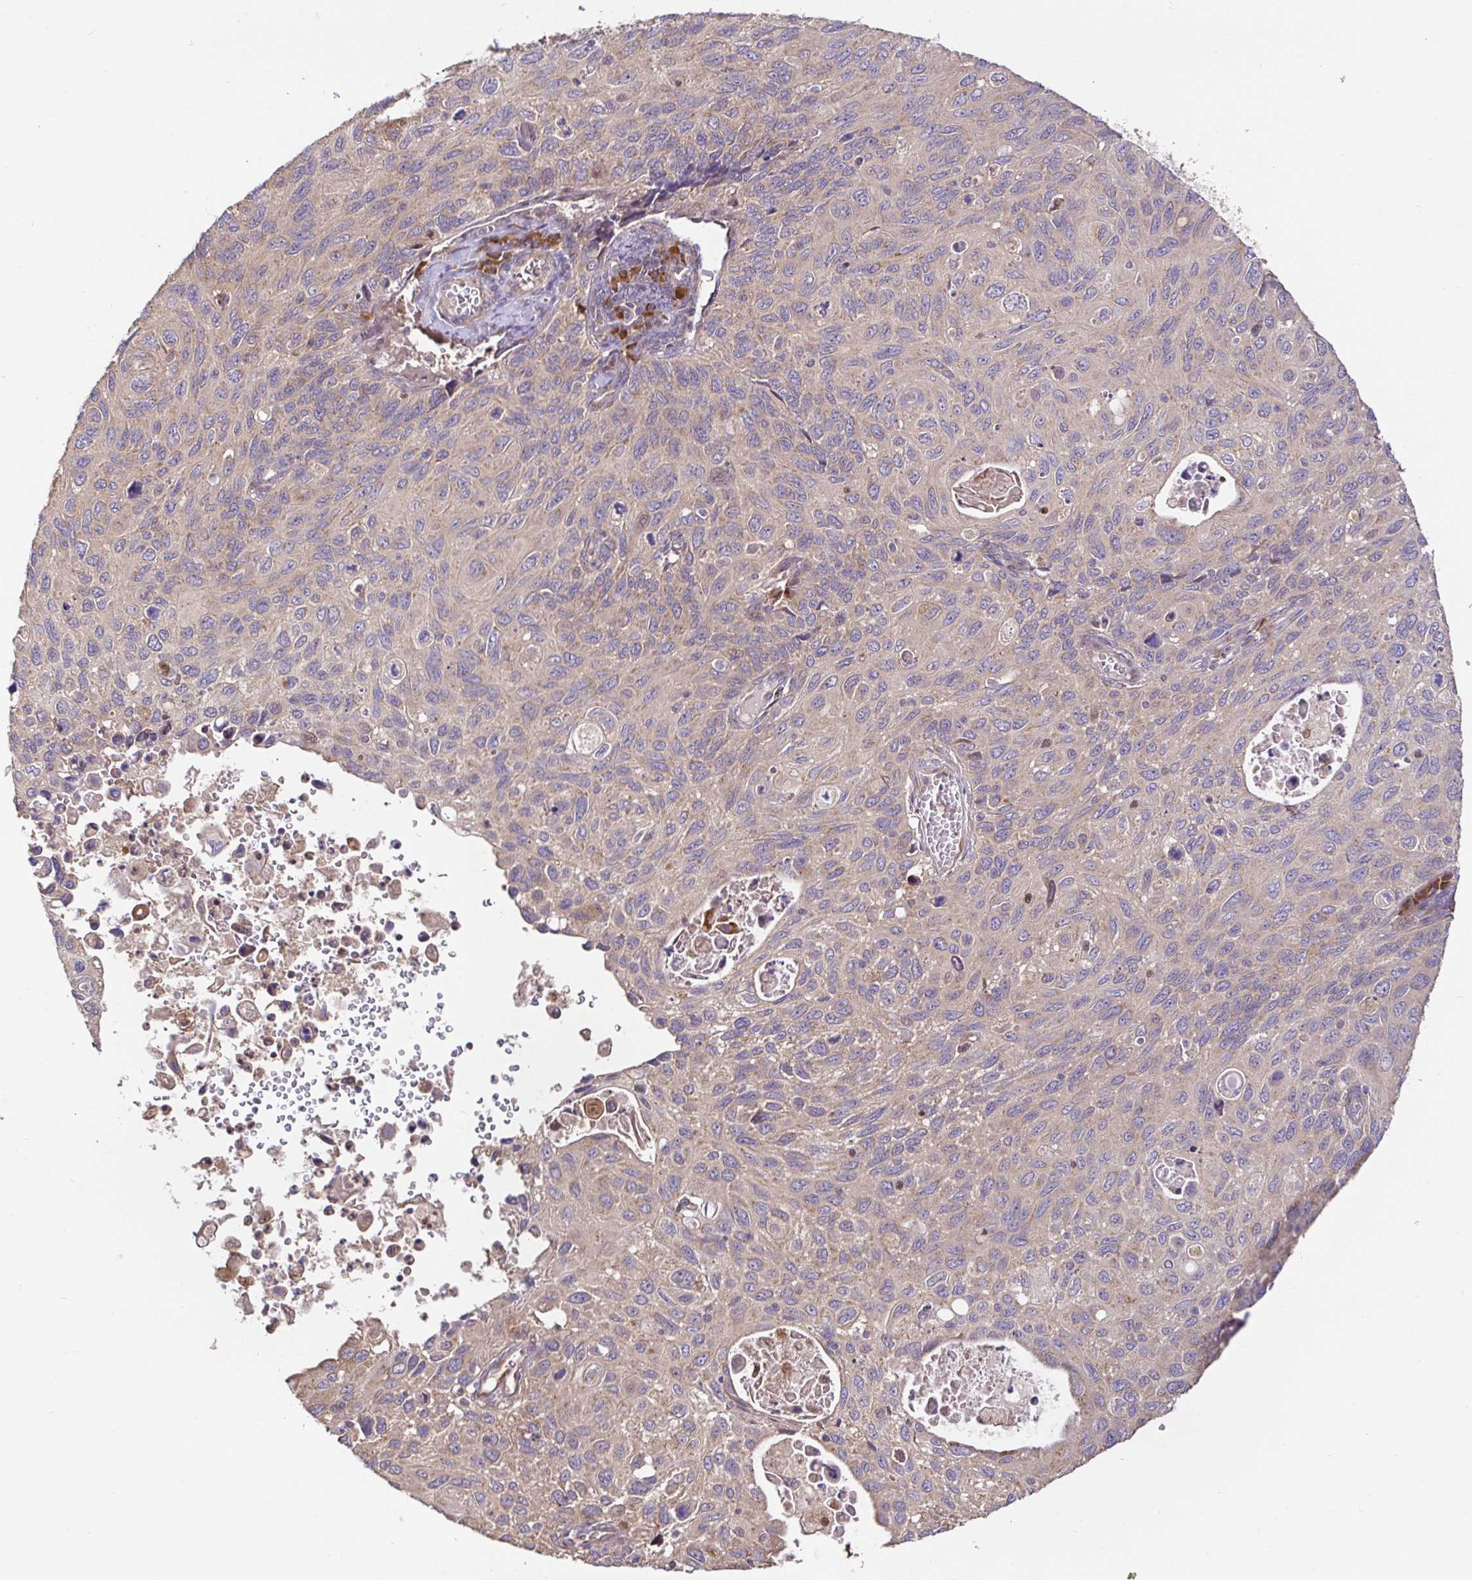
{"staining": {"intensity": "negative", "quantity": "none", "location": "none"}, "tissue": "cervical cancer", "cell_type": "Tumor cells", "image_type": "cancer", "snomed": [{"axis": "morphology", "description": "Squamous cell carcinoma, NOS"}, {"axis": "topography", "description": "Cervix"}], "caption": "A high-resolution photomicrograph shows immunohistochemistry (IHC) staining of squamous cell carcinoma (cervical), which displays no significant positivity in tumor cells.", "gene": "ELP1", "patient": {"sex": "female", "age": 70}}